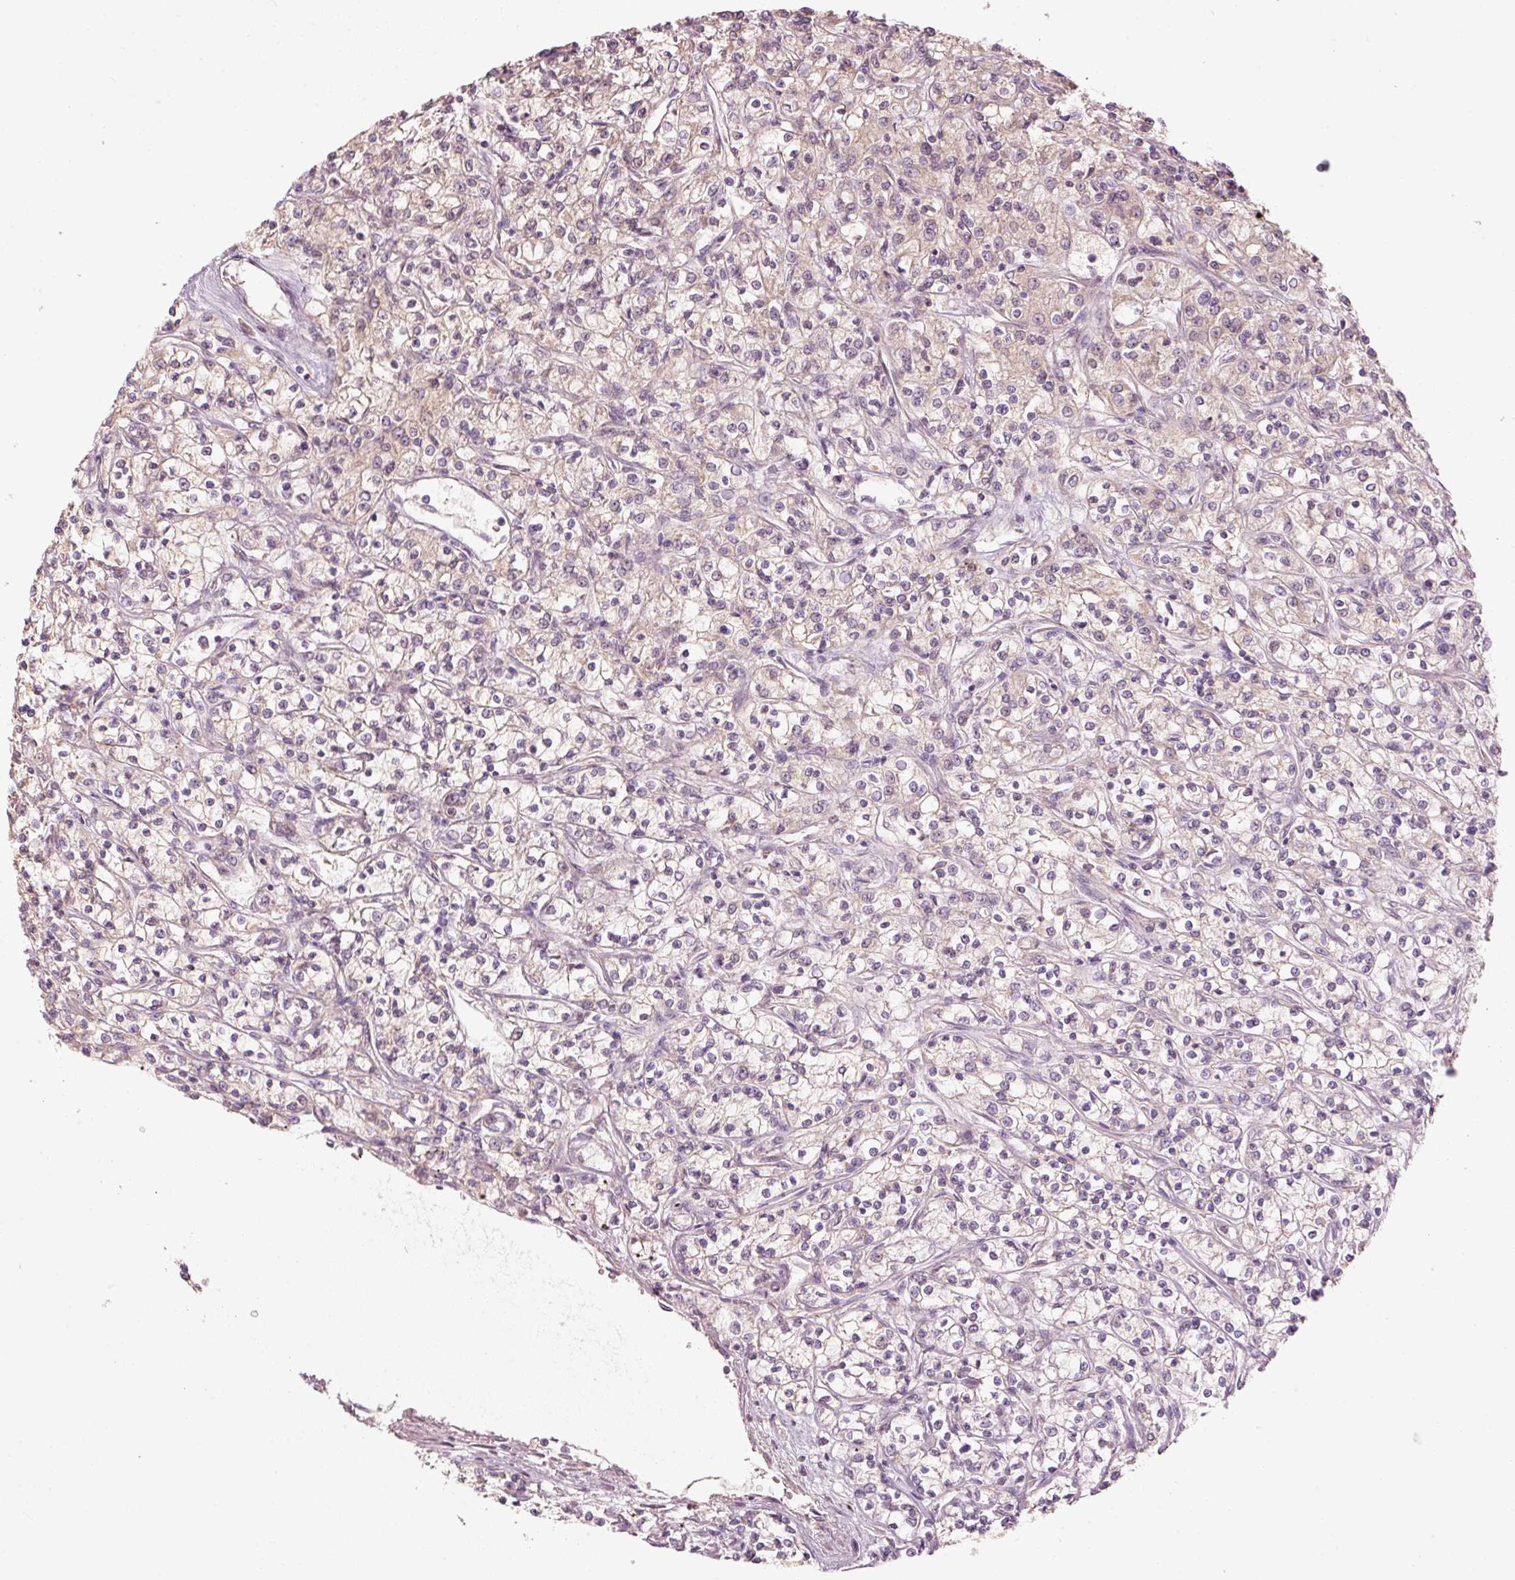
{"staining": {"intensity": "weak", "quantity": "<25%", "location": "cytoplasmic/membranous"}, "tissue": "renal cancer", "cell_type": "Tumor cells", "image_type": "cancer", "snomed": [{"axis": "morphology", "description": "Adenocarcinoma, NOS"}, {"axis": "topography", "description": "Kidney"}], "caption": "Adenocarcinoma (renal) was stained to show a protein in brown. There is no significant staining in tumor cells.", "gene": "MAP10", "patient": {"sex": "female", "age": 59}}